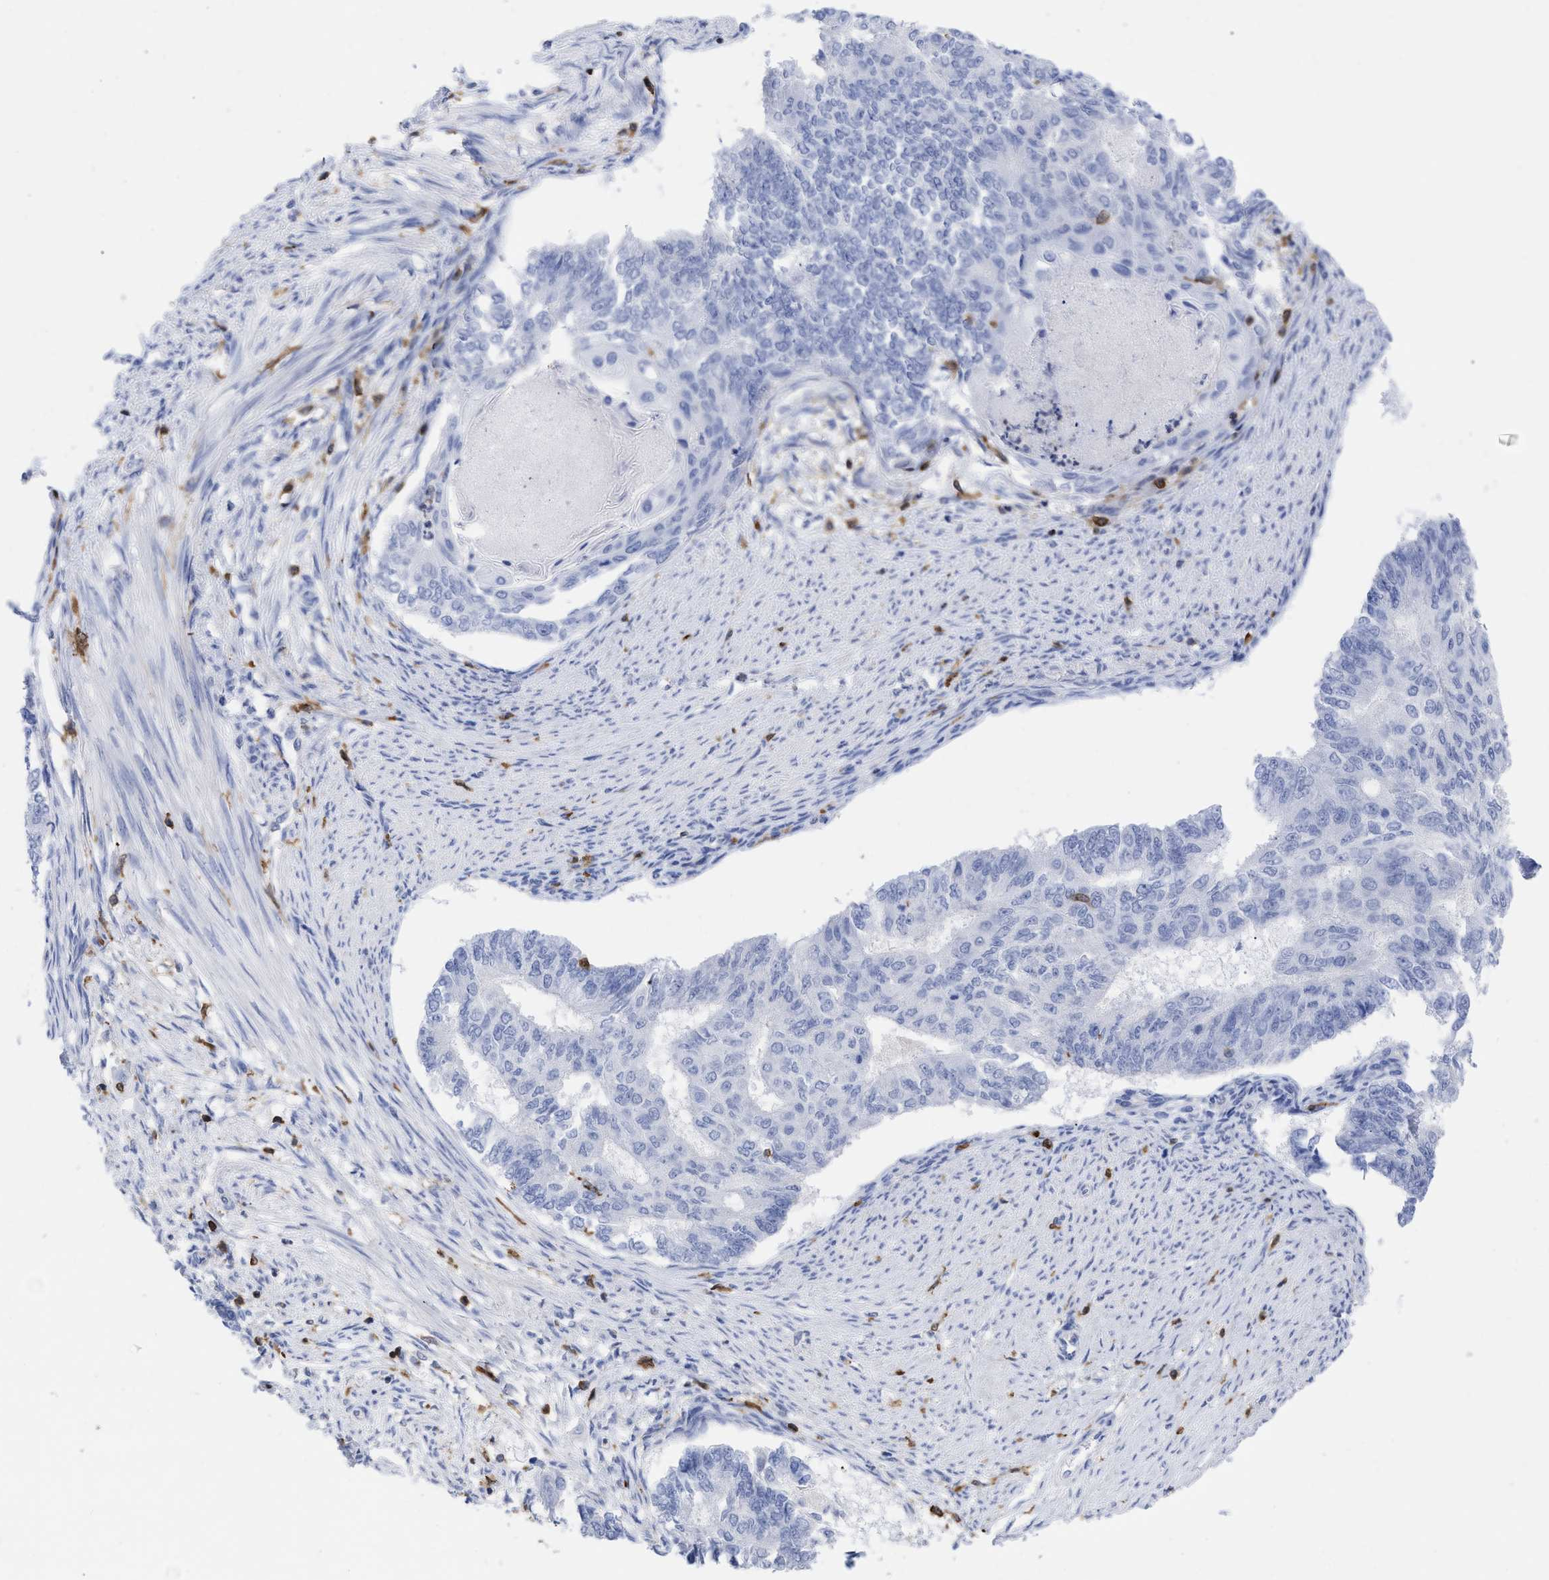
{"staining": {"intensity": "negative", "quantity": "none", "location": "none"}, "tissue": "endometrial cancer", "cell_type": "Tumor cells", "image_type": "cancer", "snomed": [{"axis": "morphology", "description": "Adenocarcinoma, NOS"}, {"axis": "topography", "description": "Endometrium"}], "caption": "DAB immunohistochemical staining of endometrial cancer exhibits no significant positivity in tumor cells. Brightfield microscopy of immunohistochemistry stained with DAB (3,3'-diaminobenzidine) (brown) and hematoxylin (blue), captured at high magnification.", "gene": "HCLS1", "patient": {"sex": "female", "age": 32}}